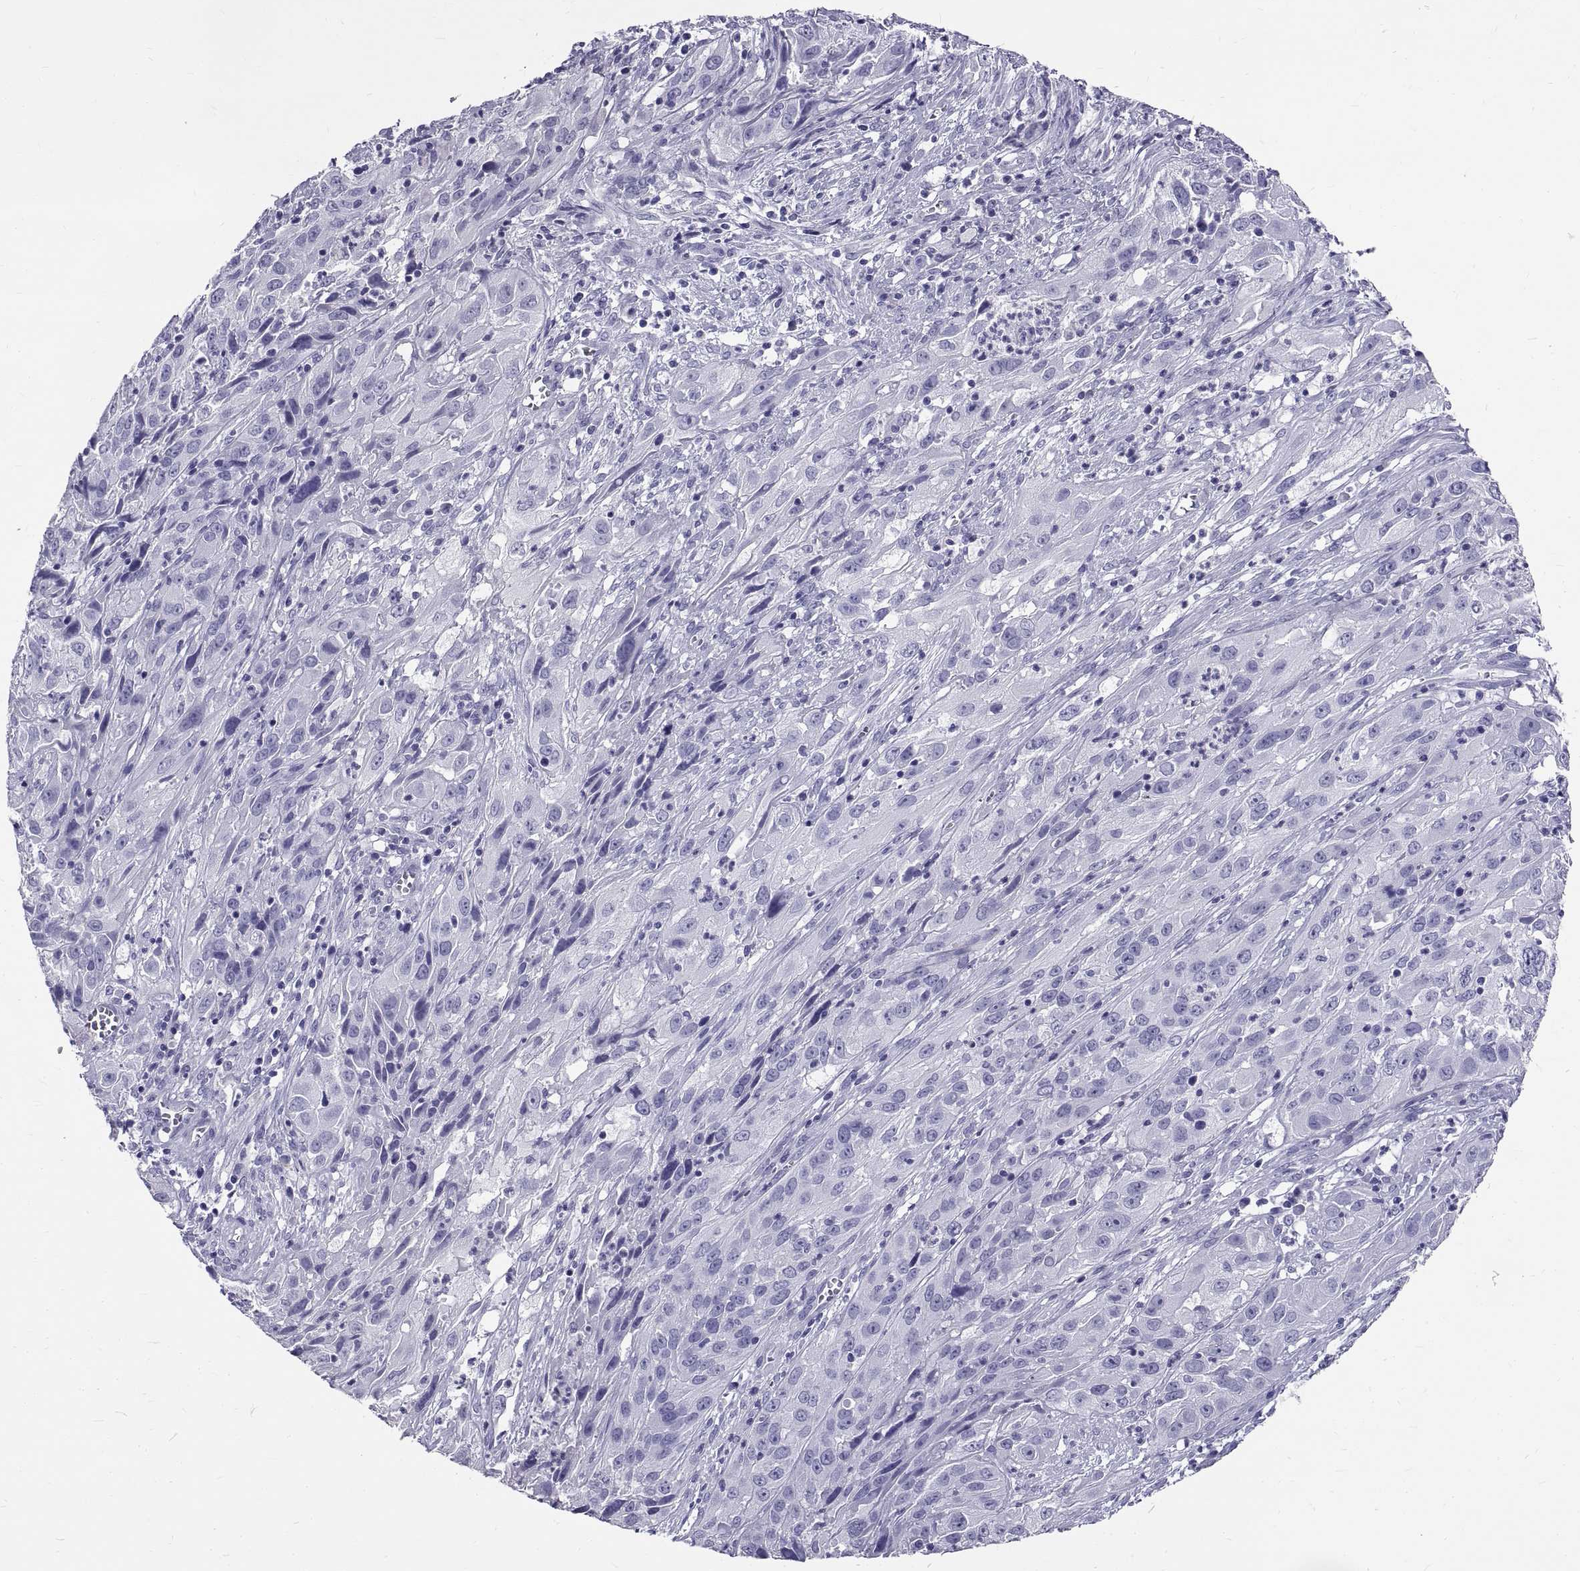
{"staining": {"intensity": "negative", "quantity": "none", "location": "none"}, "tissue": "cervical cancer", "cell_type": "Tumor cells", "image_type": "cancer", "snomed": [{"axis": "morphology", "description": "Squamous cell carcinoma, NOS"}, {"axis": "topography", "description": "Cervix"}], "caption": "Histopathology image shows no significant protein positivity in tumor cells of cervical cancer (squamous cell carcinoma).", "gene": "GNG12", "patient": {"sex": "female", "age": 32}}